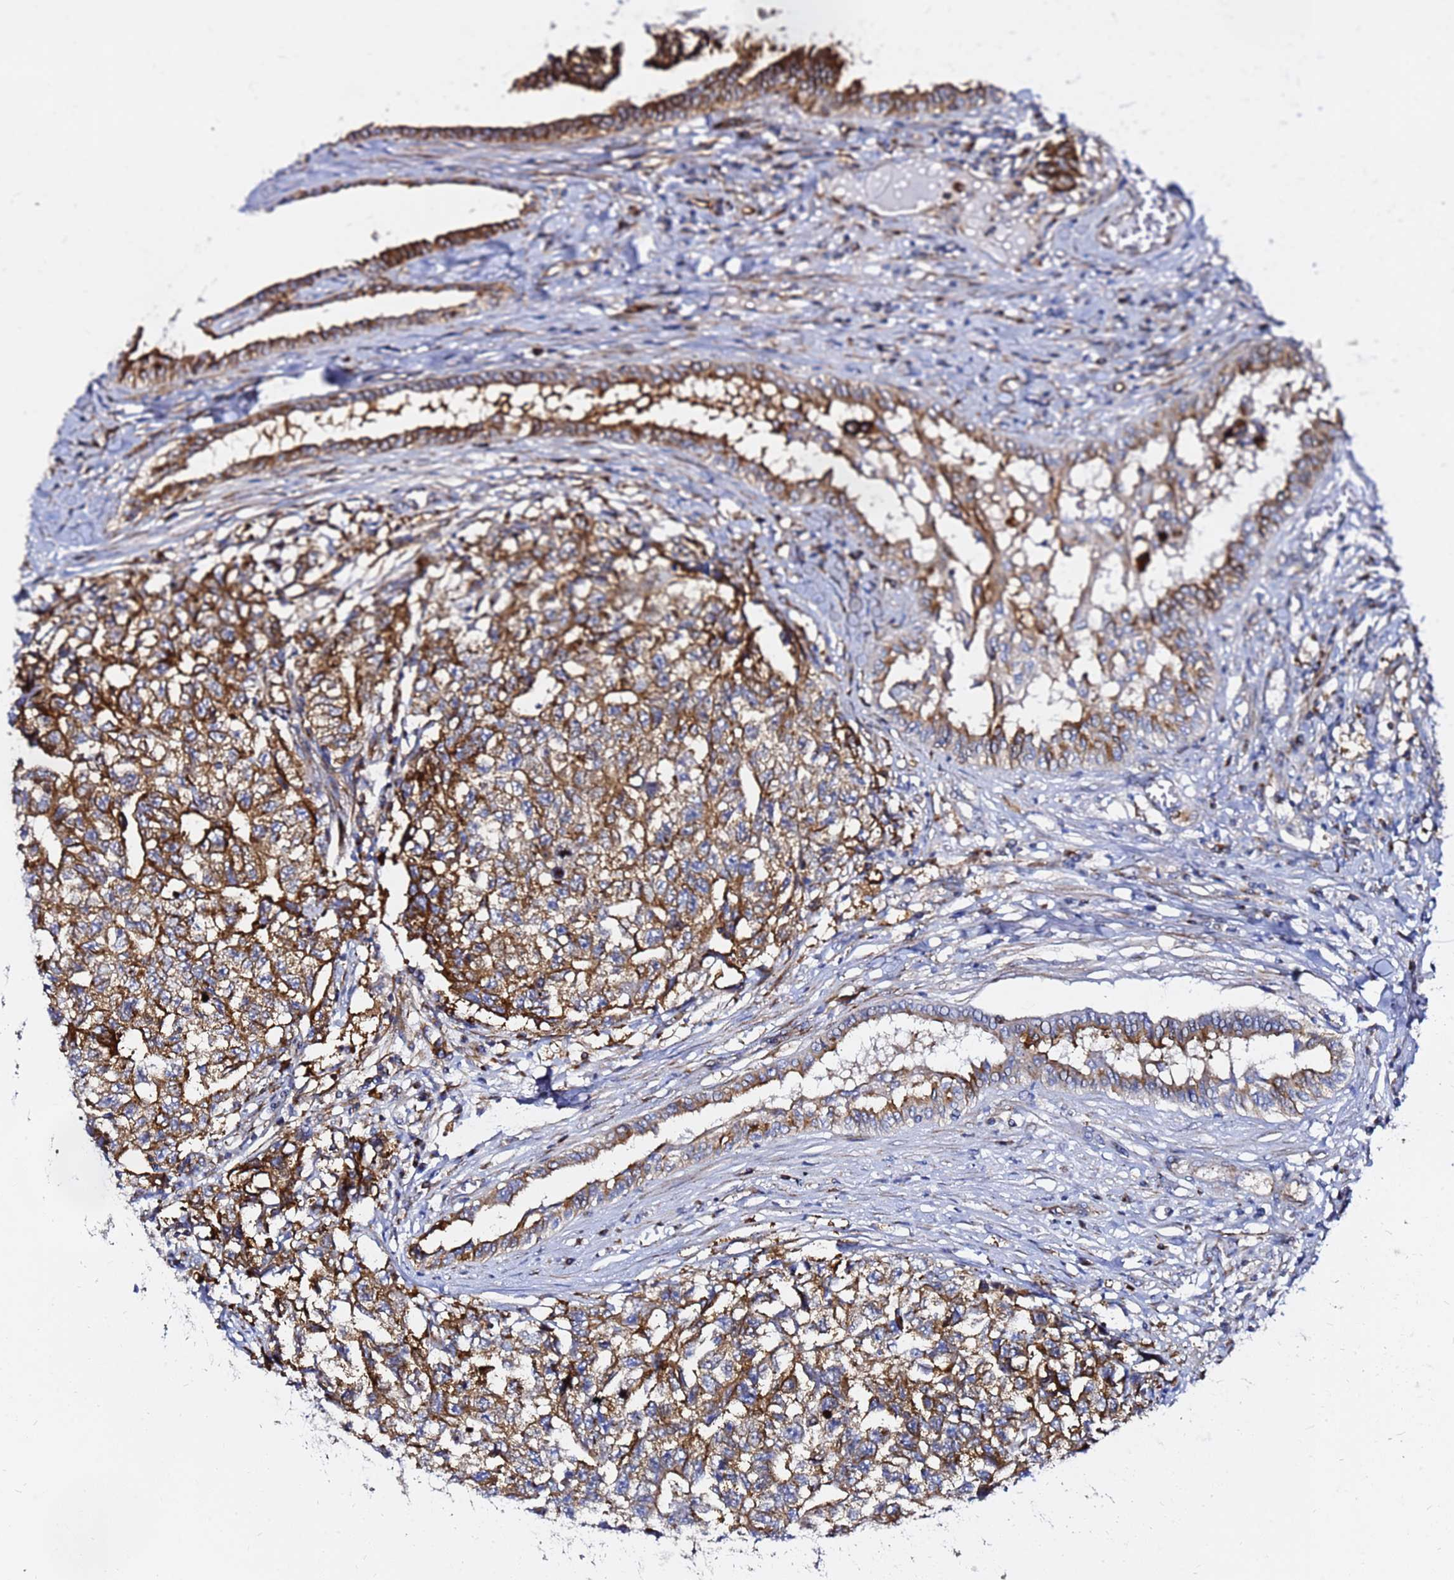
{"staining": {"intensity": "strong", "quantity": ">75%", "location": "cytoplasmic/membranous"}, "tissue": "testis cancer", "cell_type": "Tumor cells", "image_type": "cancer", "snomed": [{"axis": "morphology", "description": "Carcinoma, Embryonal, NOS"}, {"axis": "topography", "description": "Testis"}], "caption": "Testis embryonal carcinoma stained for a protein (brown) shows strong cytoplasmic/membranous positive staining in approximately >75% of tumor cells.", "gene": "TUBA8", "patient": {"sex": "male", "age": 31}}